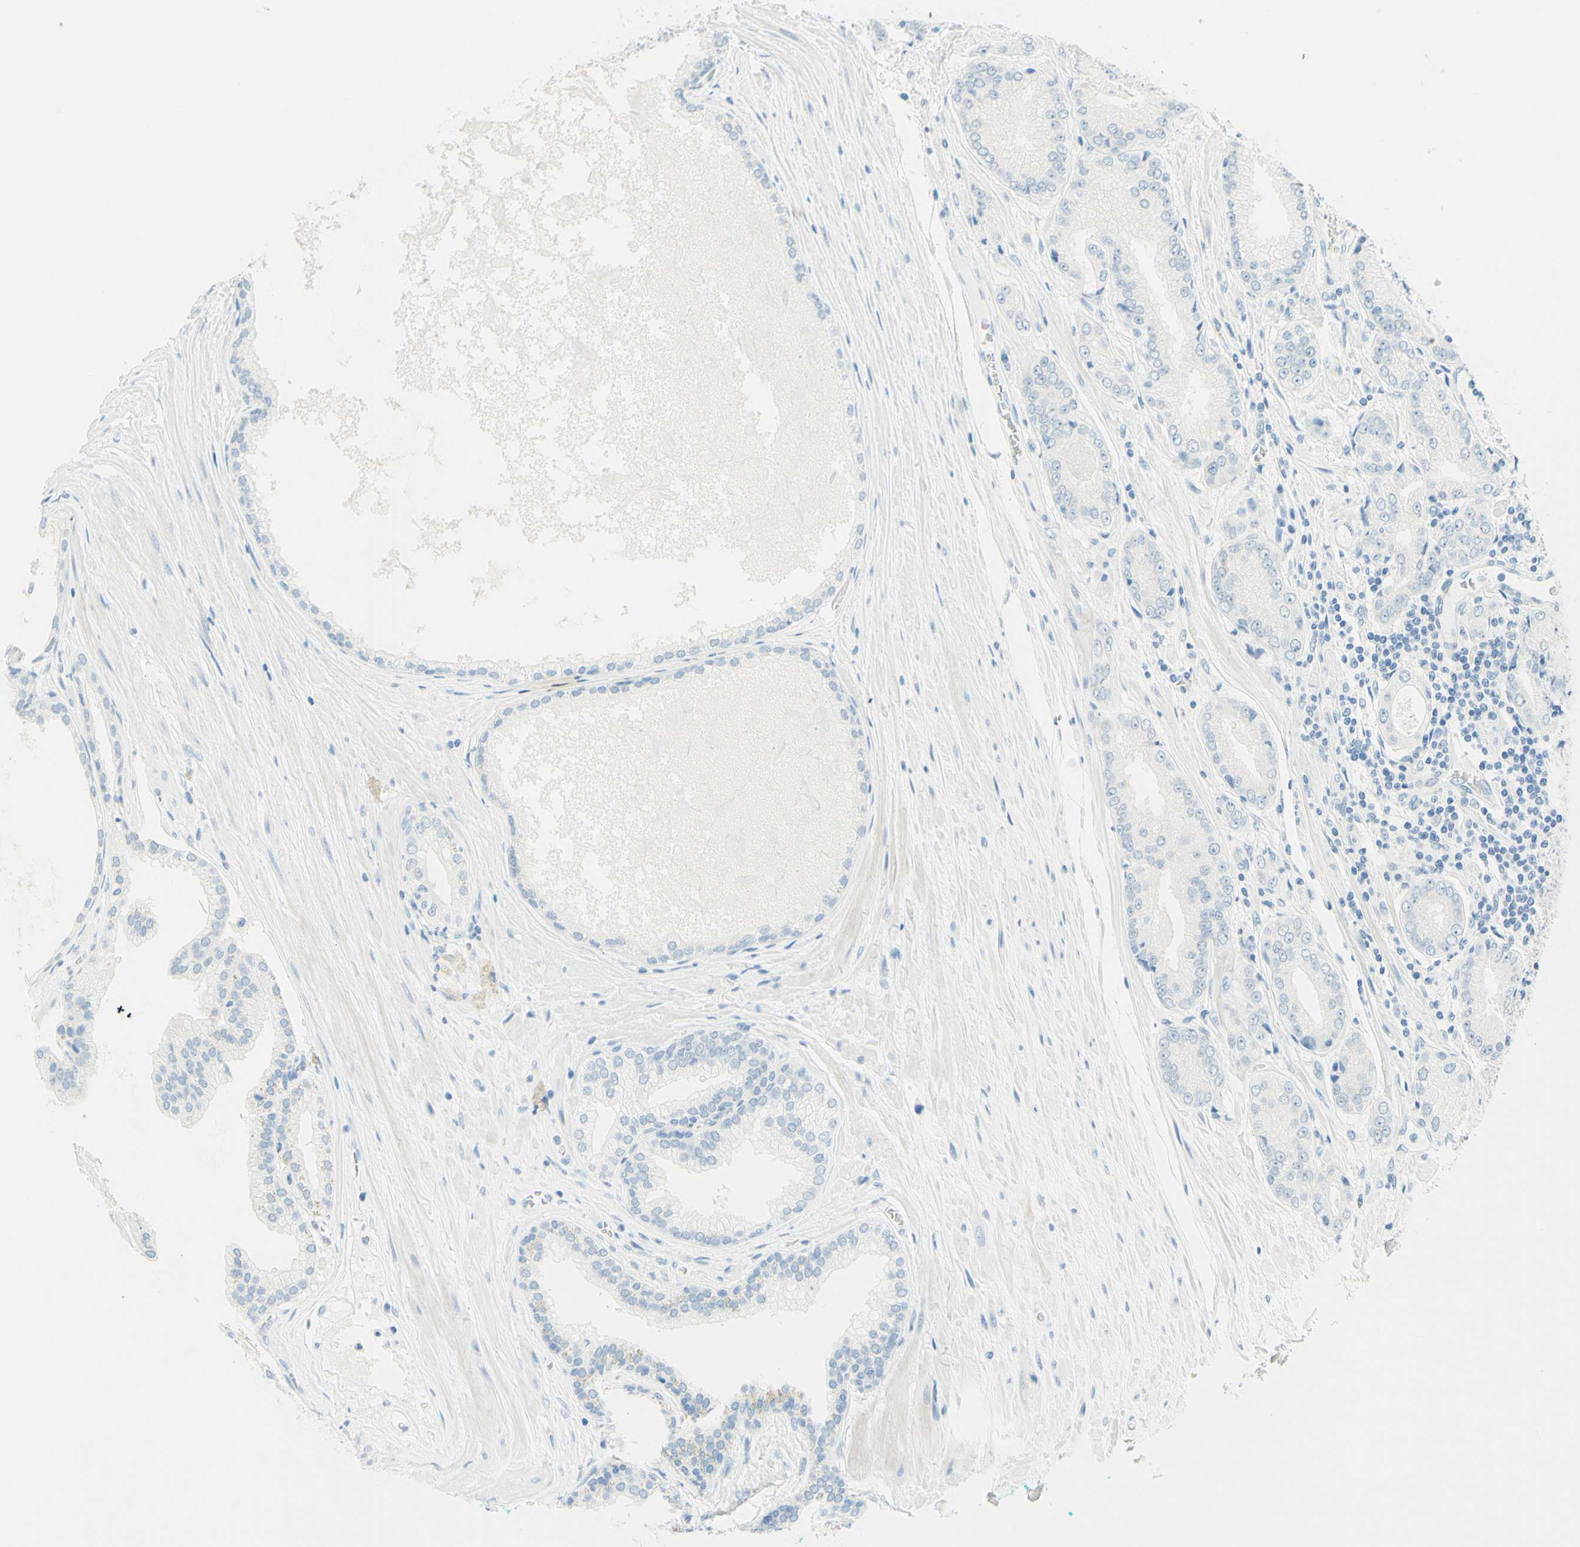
{"staining": {"intensity": "negative", "quantity": "none", "location": "none"}, "tissue": "prostate cancer", "cell_type": "Tumor cells", "image_type": "cancer", "snomed": [{"axis": "morphology", "description": "Adenocarcinoma, High grade"}, {"axis": "topography", "description": "Prostate"}], "caption": "A high-resolution photomicrograph shows IHC staining of prostate cancer (high-grade adenocarcinoma), which displays no significant expression in tumor cells. Nuclei are stained in blue.", "gene": "TMEM132D", "patient": {"sex": "male", "age": 59}}